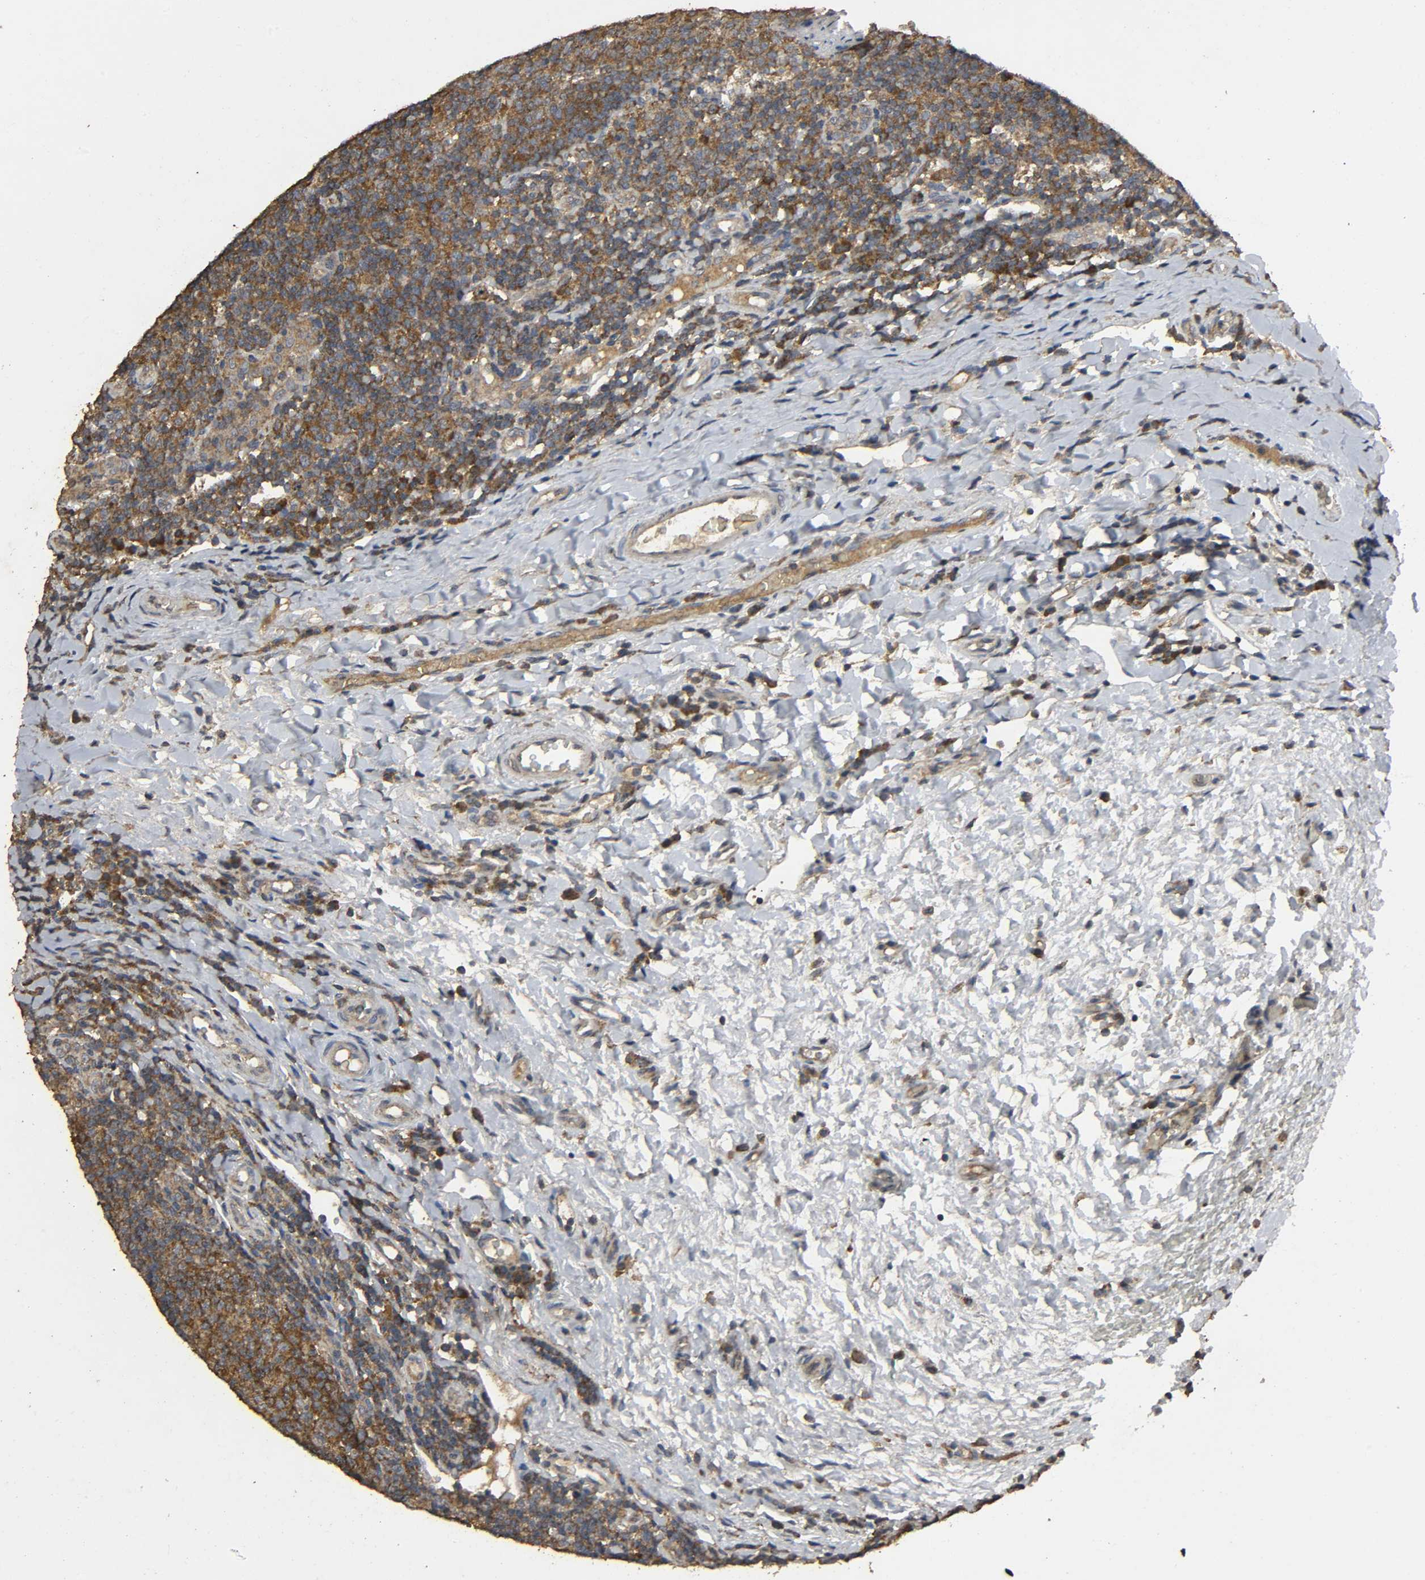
{"staining": {"intensity": "strong", "quantity": ">75%", "location": "cytoplasmic/membranous"}, "tissue": "tonsil", "cell_type": "Germinal center cells", "image_type": "normal", "snomed": [{"axis": "morphology", "description": "Normal tissue, NOS"}, {"axis": "topography", "description": "Tonsil"}], "caption": "Tonsil stained for a protein displays strong cytoplasmic/membranous positivity in germinal center cells. Using DAB (3,3'-diaminobenzidine) (brown) and hematoxylin (blue) stains, captured at high magnification using brightfield microscopy.", "gene": "DDX6", "patient": {"sex": "male", "age": 17}}